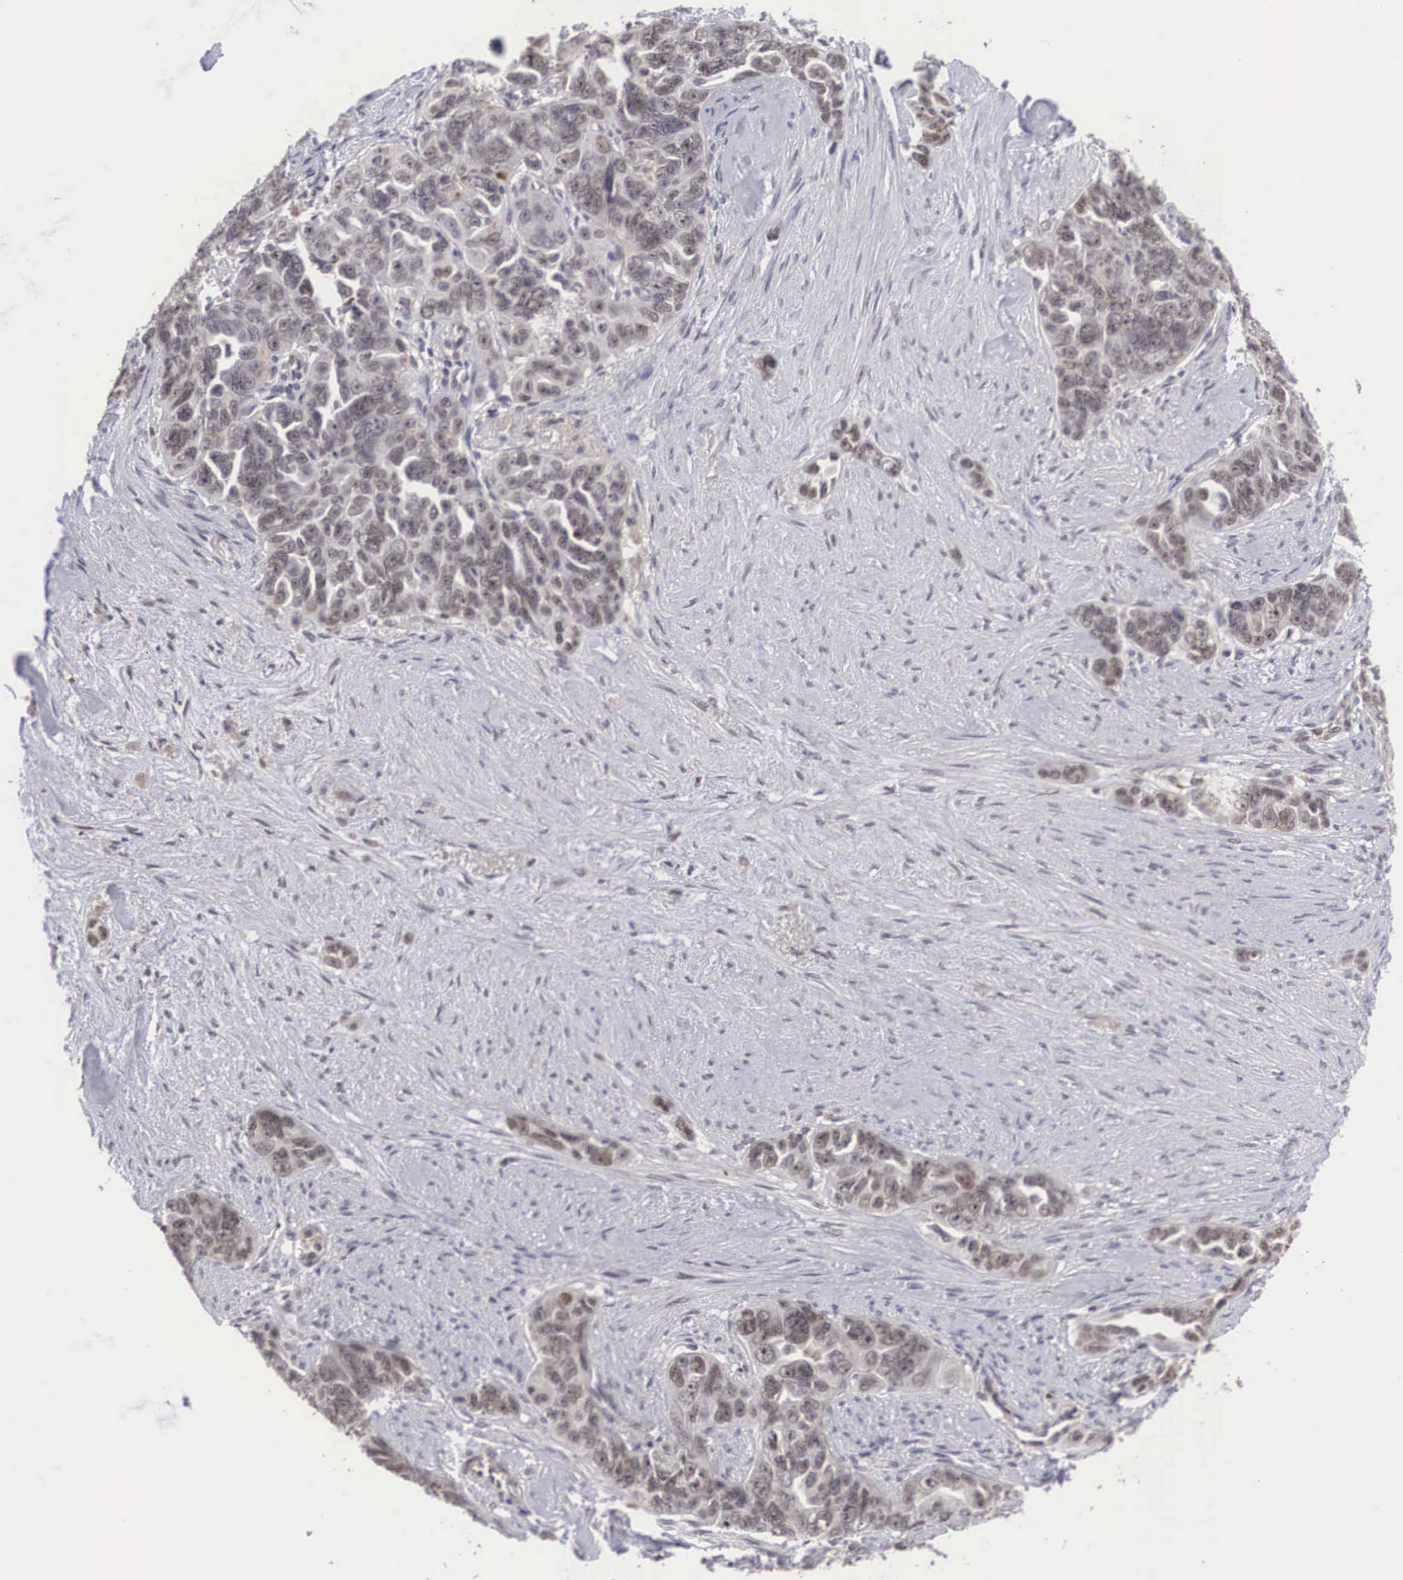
{"staining": {"intensity": "moderate", "quantity": ">75%", "location": "nuclear"}, "tissue": "ovarian cancer", "cell_type": "Tumor cells", "image_type": "cancer", "snomed": [{"axis": "morphology", "description": "Cystadenocarcinoma, serous, NOS"}, {"axis": "topography", "description": "Ovary"}], "caption": "Immunohistochemical staining of human ovarian cancer demonstrates medium levels of moderate nuclear positivity in about >75% of tumor cells.", "gene": "MORC2", "patient": {"sex": "female", "age": 63}}